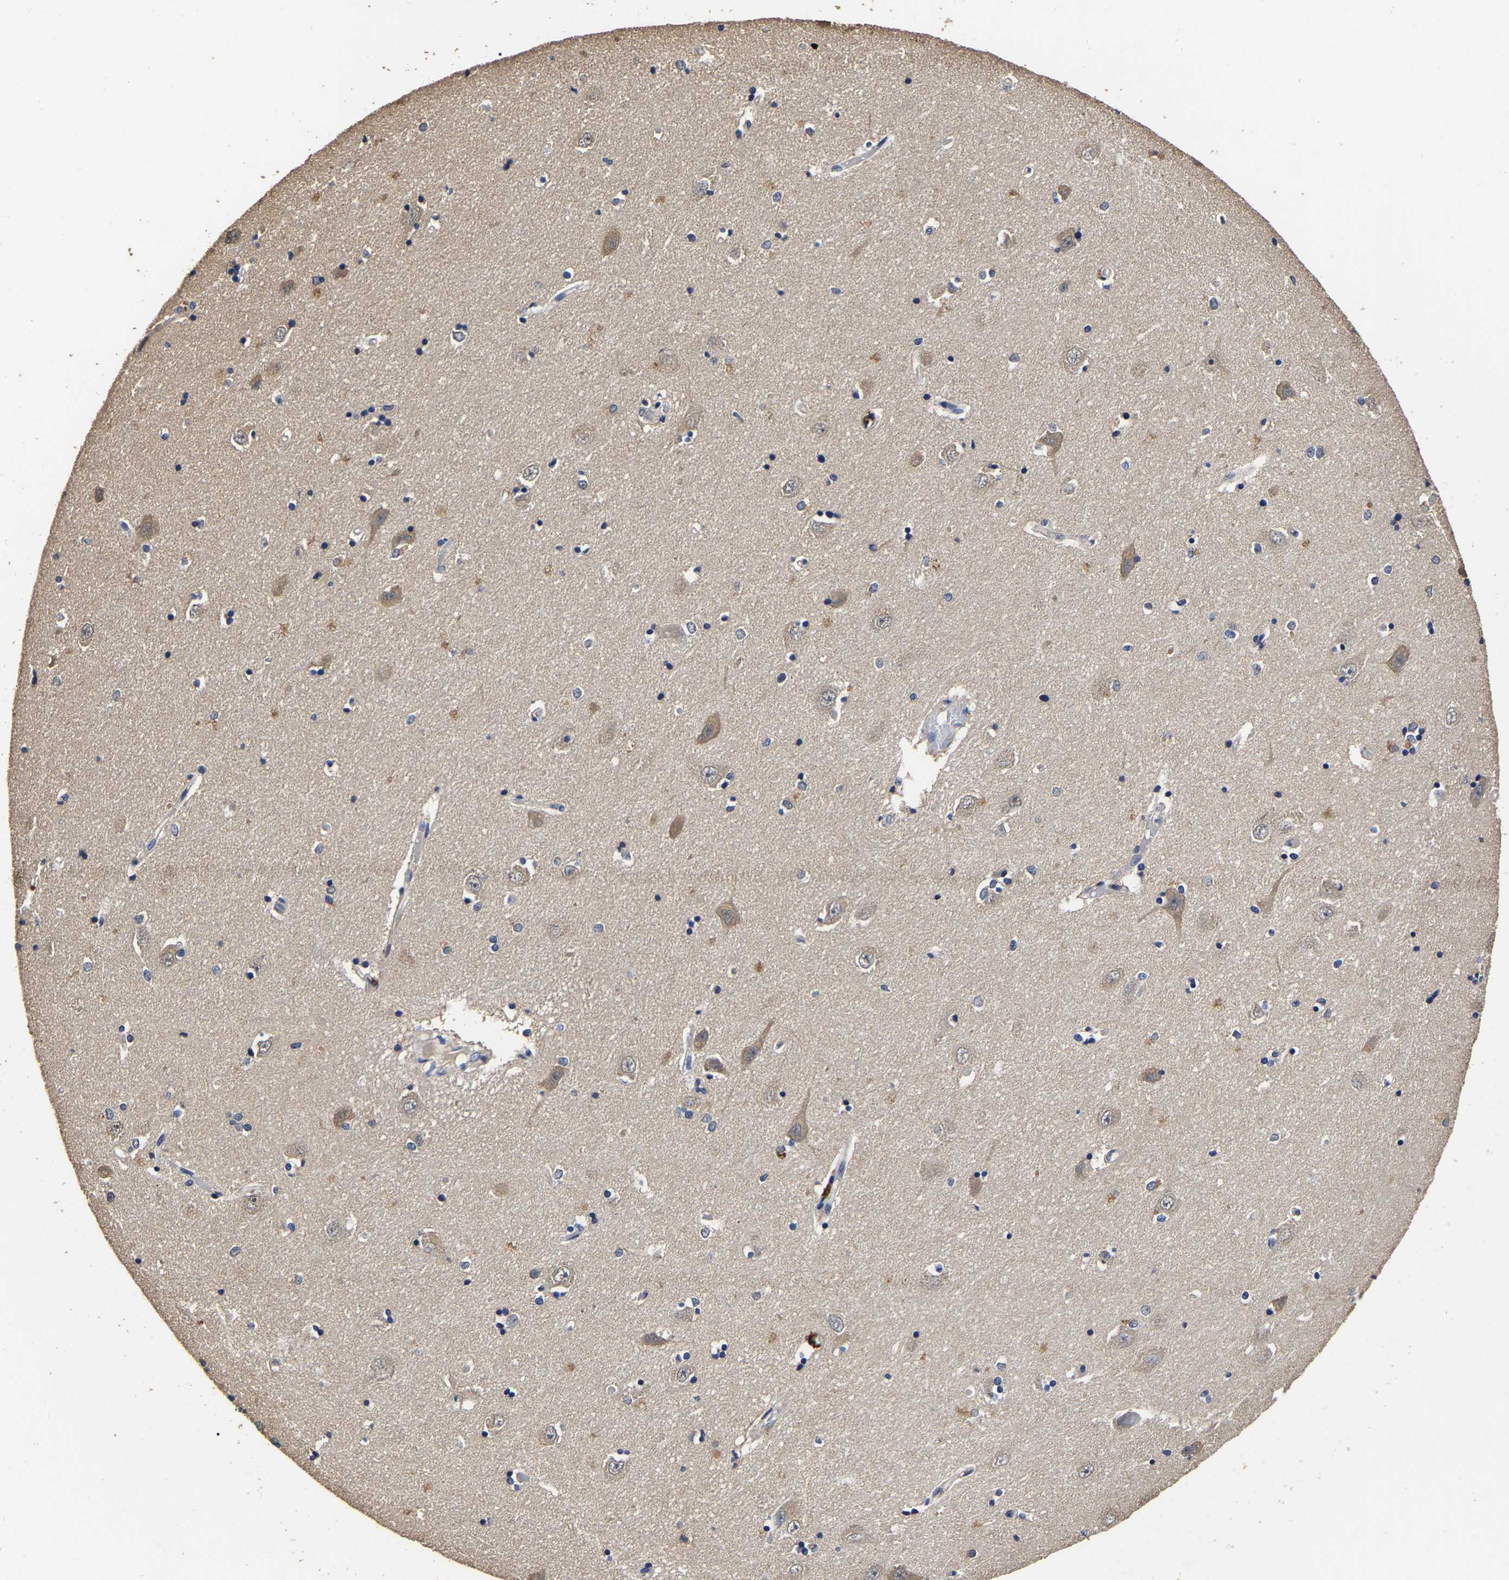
{"staining": {"intensity": "weak", "quantity": "<25%", "location": "cytoplasmic/membranous"}, "tissue": "hippocampus", "cell_type": "Glial cells", "image_type": "normal", "snomed": [{"axis": "morphology", "description": "Normal tissue, NOS"}, {"axis": "topography", "description": "Hippocampus"}], "caption": "DAB (3,3'-diaminobenzidine) immunohistochemical staining of normal hippocampus reveals no significant expression in glial cells.", "gene": "STK32C", "patient": {"sex": "male", "age": 45}}